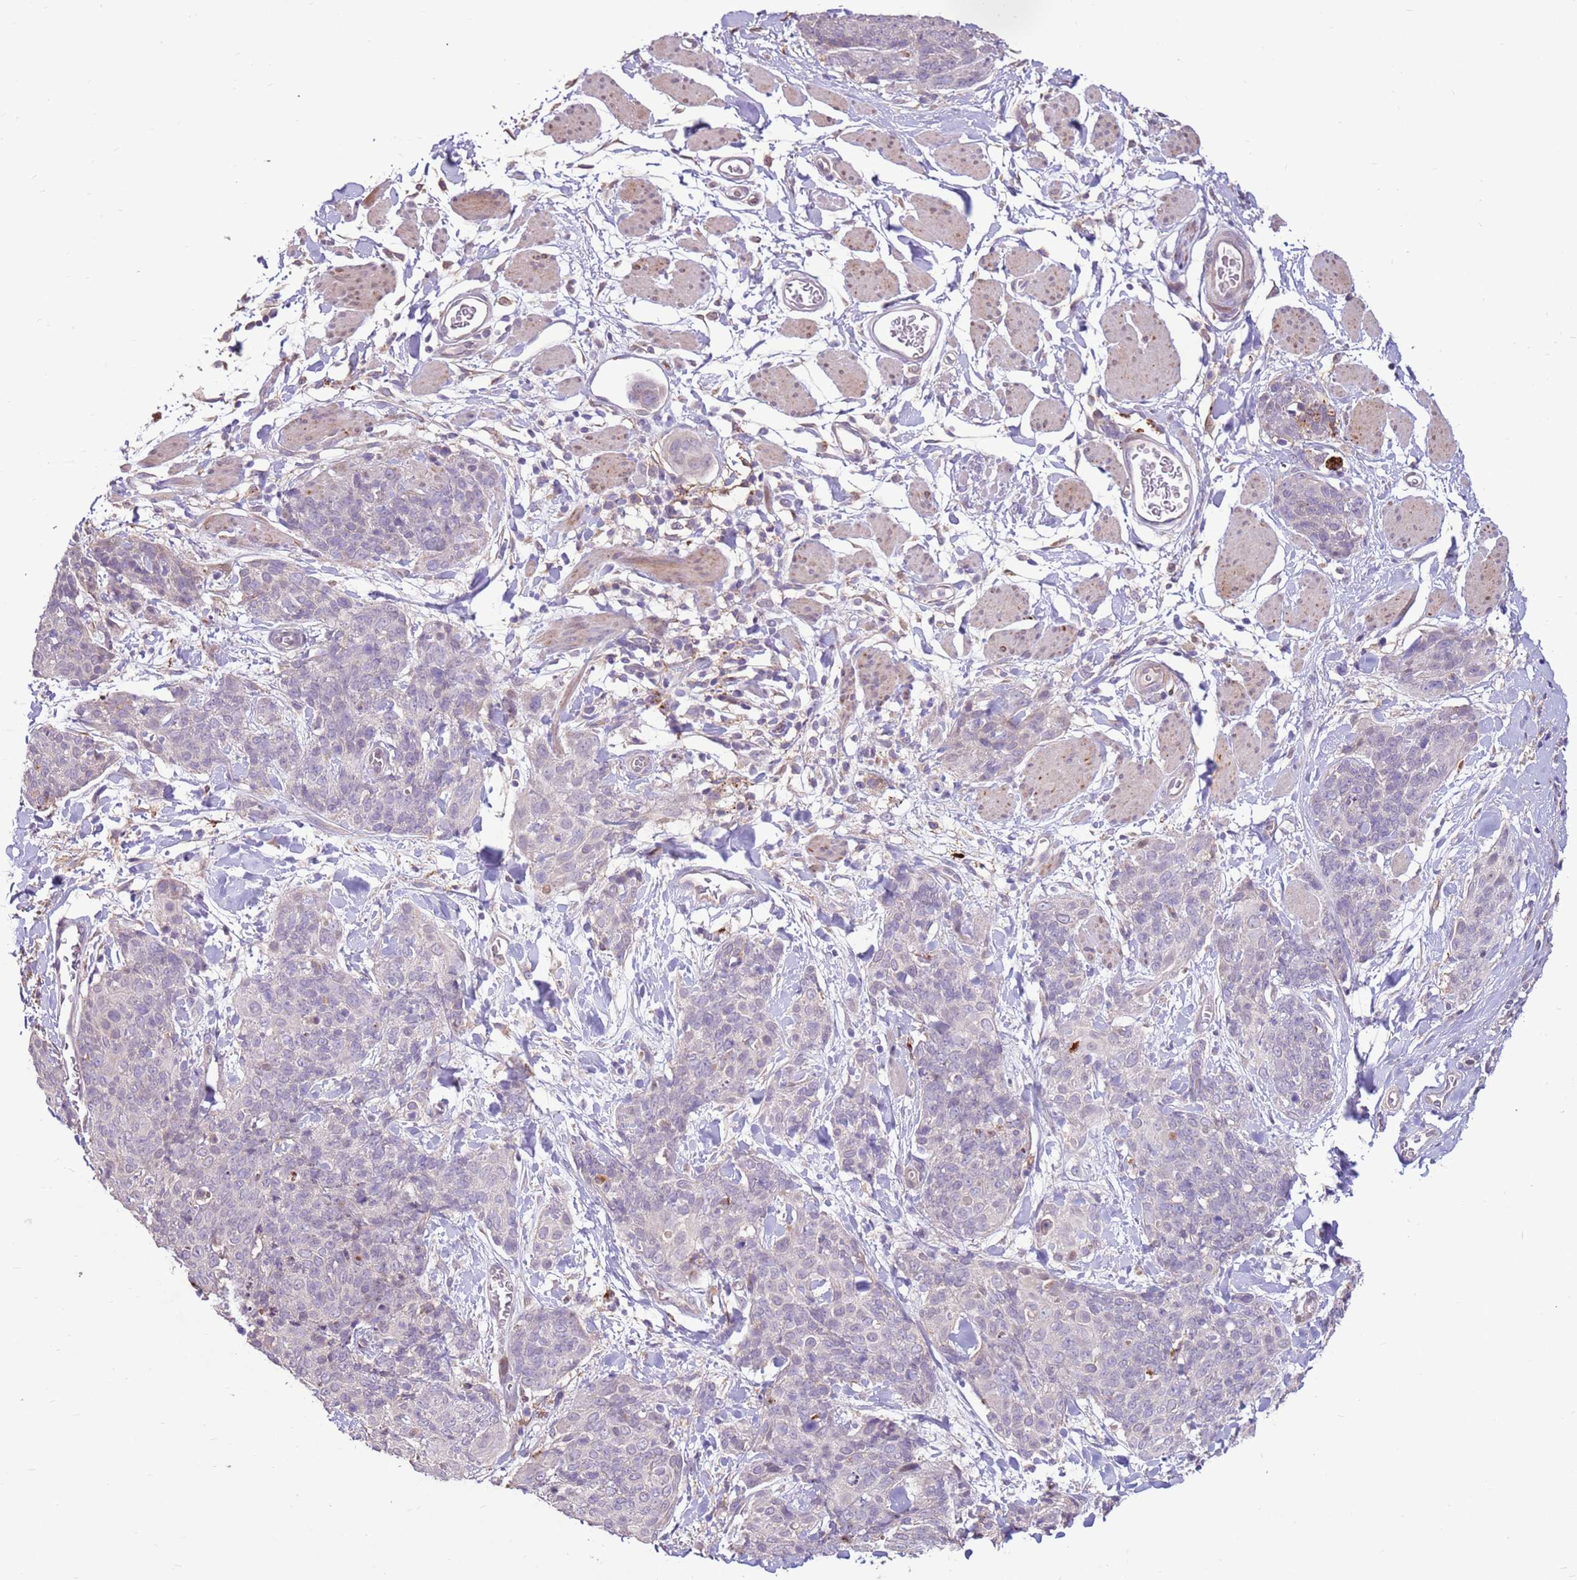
{"staining": {"intensity": "negative", "quantity": "none", "location": "none"}, "tissue": "skin cancer", "cell_type": "Tumor cells", "image_type": "cancer", "snomed": [{"axis": "morphology", "description": "Squamous cell carcinoma, NOS"}, {"axis": "topography", "description": "Skin"}, {"axis": "topography", "description": "Vulva"}], "caption": "Tumor cells show no significant protein staining in skin cancer (squamous cell carcinoma). The staining is performed using DAB brown chromogen with nuclei counter-stained in using hematoxylin.", "gene": "LGI4", "patient": {"sex": "female", "age": 85}}